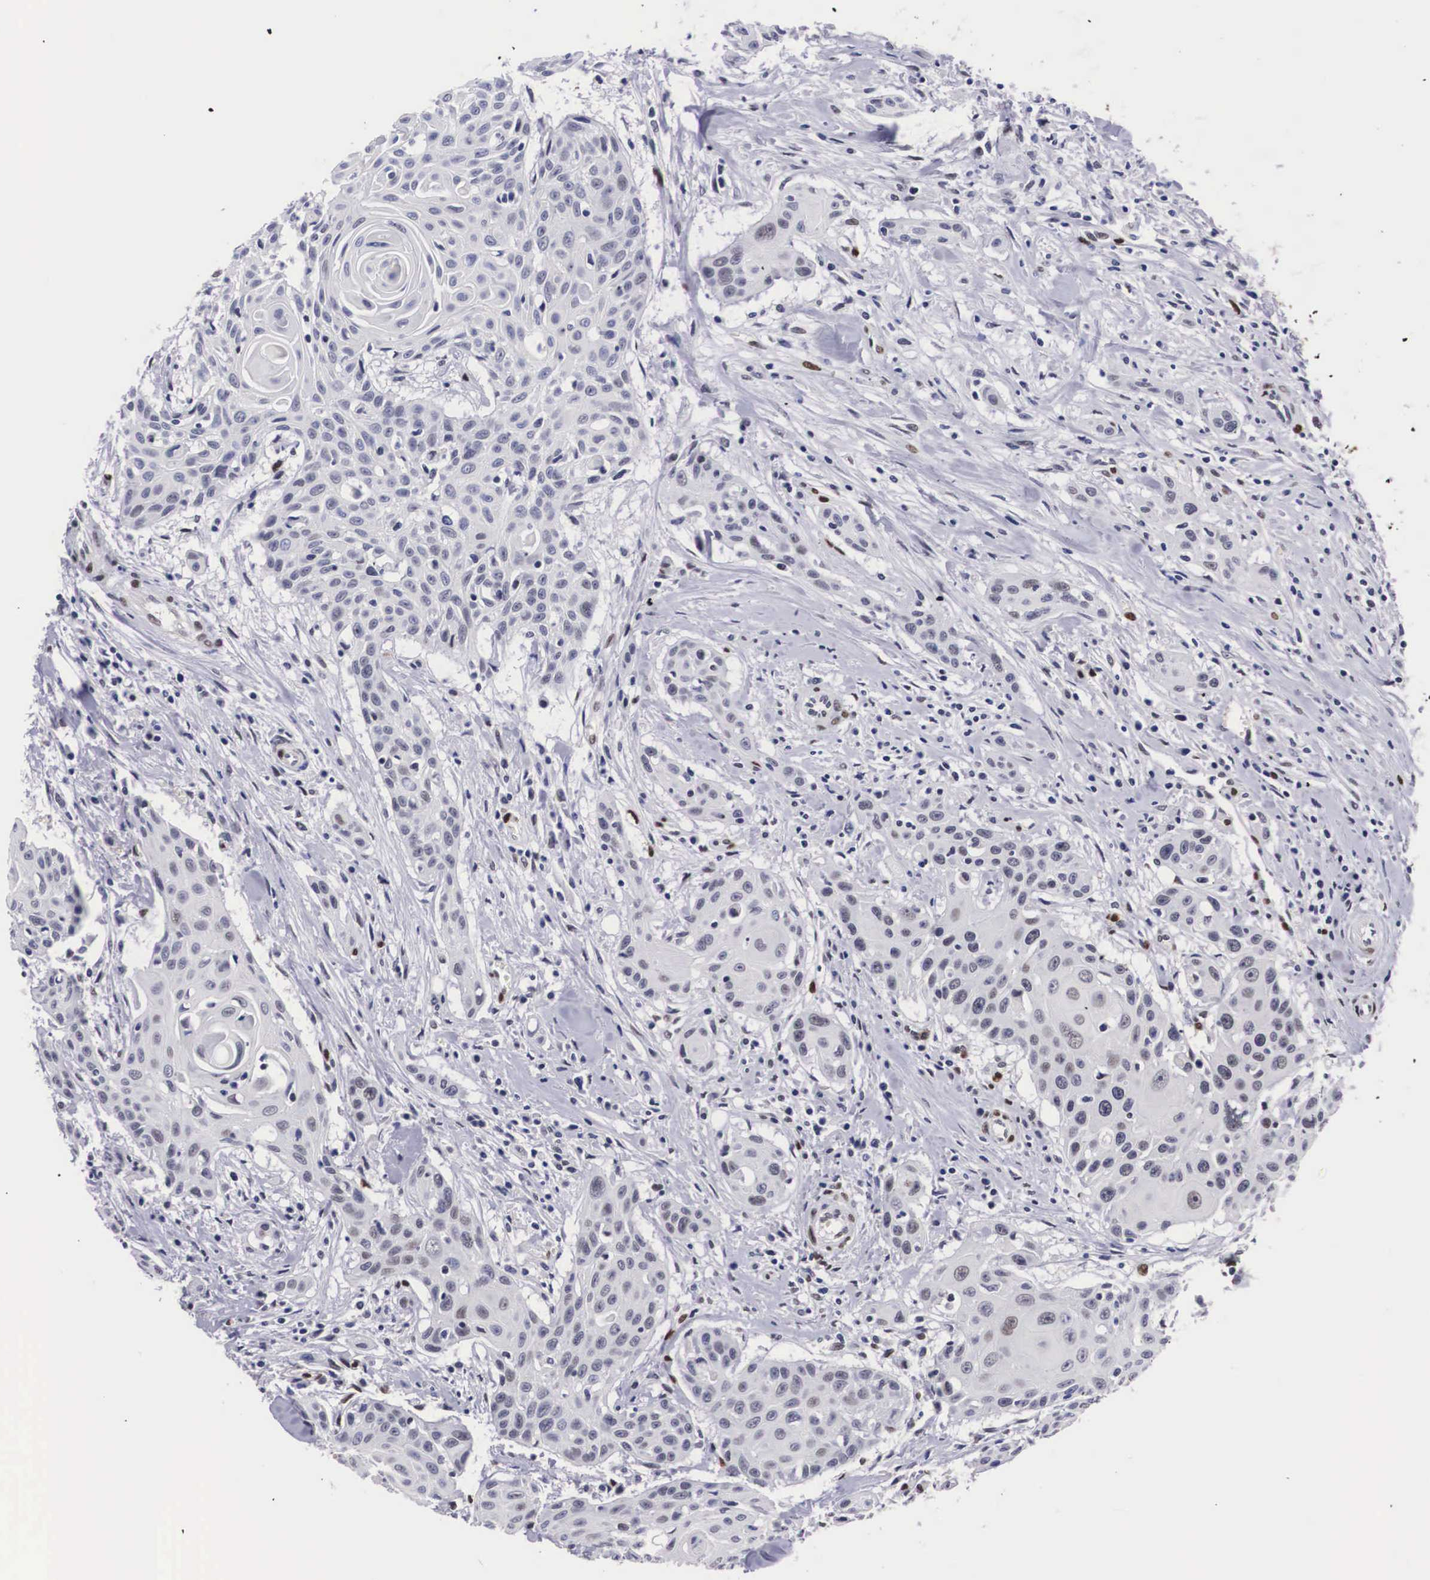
{"staining": {"intensity": "weak", "quantity": "25%-75%", "location": "nuclear"}, "tissue": "head and neck cancer", "cell_type": "Tumor cells", "image_type": "cancer", "snomed": [{"axis": "morphology", "description": "Squamous cell carcinoma, NOS"}, {"axis": "morphology", "description": "Squamous cell carcinoma, metastatic, NOS"}, {"axis": "topography", "description": "Lymph node"}, {"axis": "topography", "description": "Salivary gland"}, {"axis": "topography", "description": "Head-Neck"}], "caption": "Immunohistochemistry of head and neck cancer displays low levels of weak nuclear expression in approximately 25%-75% of tumor cells. Immunohistochemistry stains the protein of interest in brown and the nuclei are stained blue.", "gene": "KHDRBS3", "patient": {"sex": "female", "age": 74}}